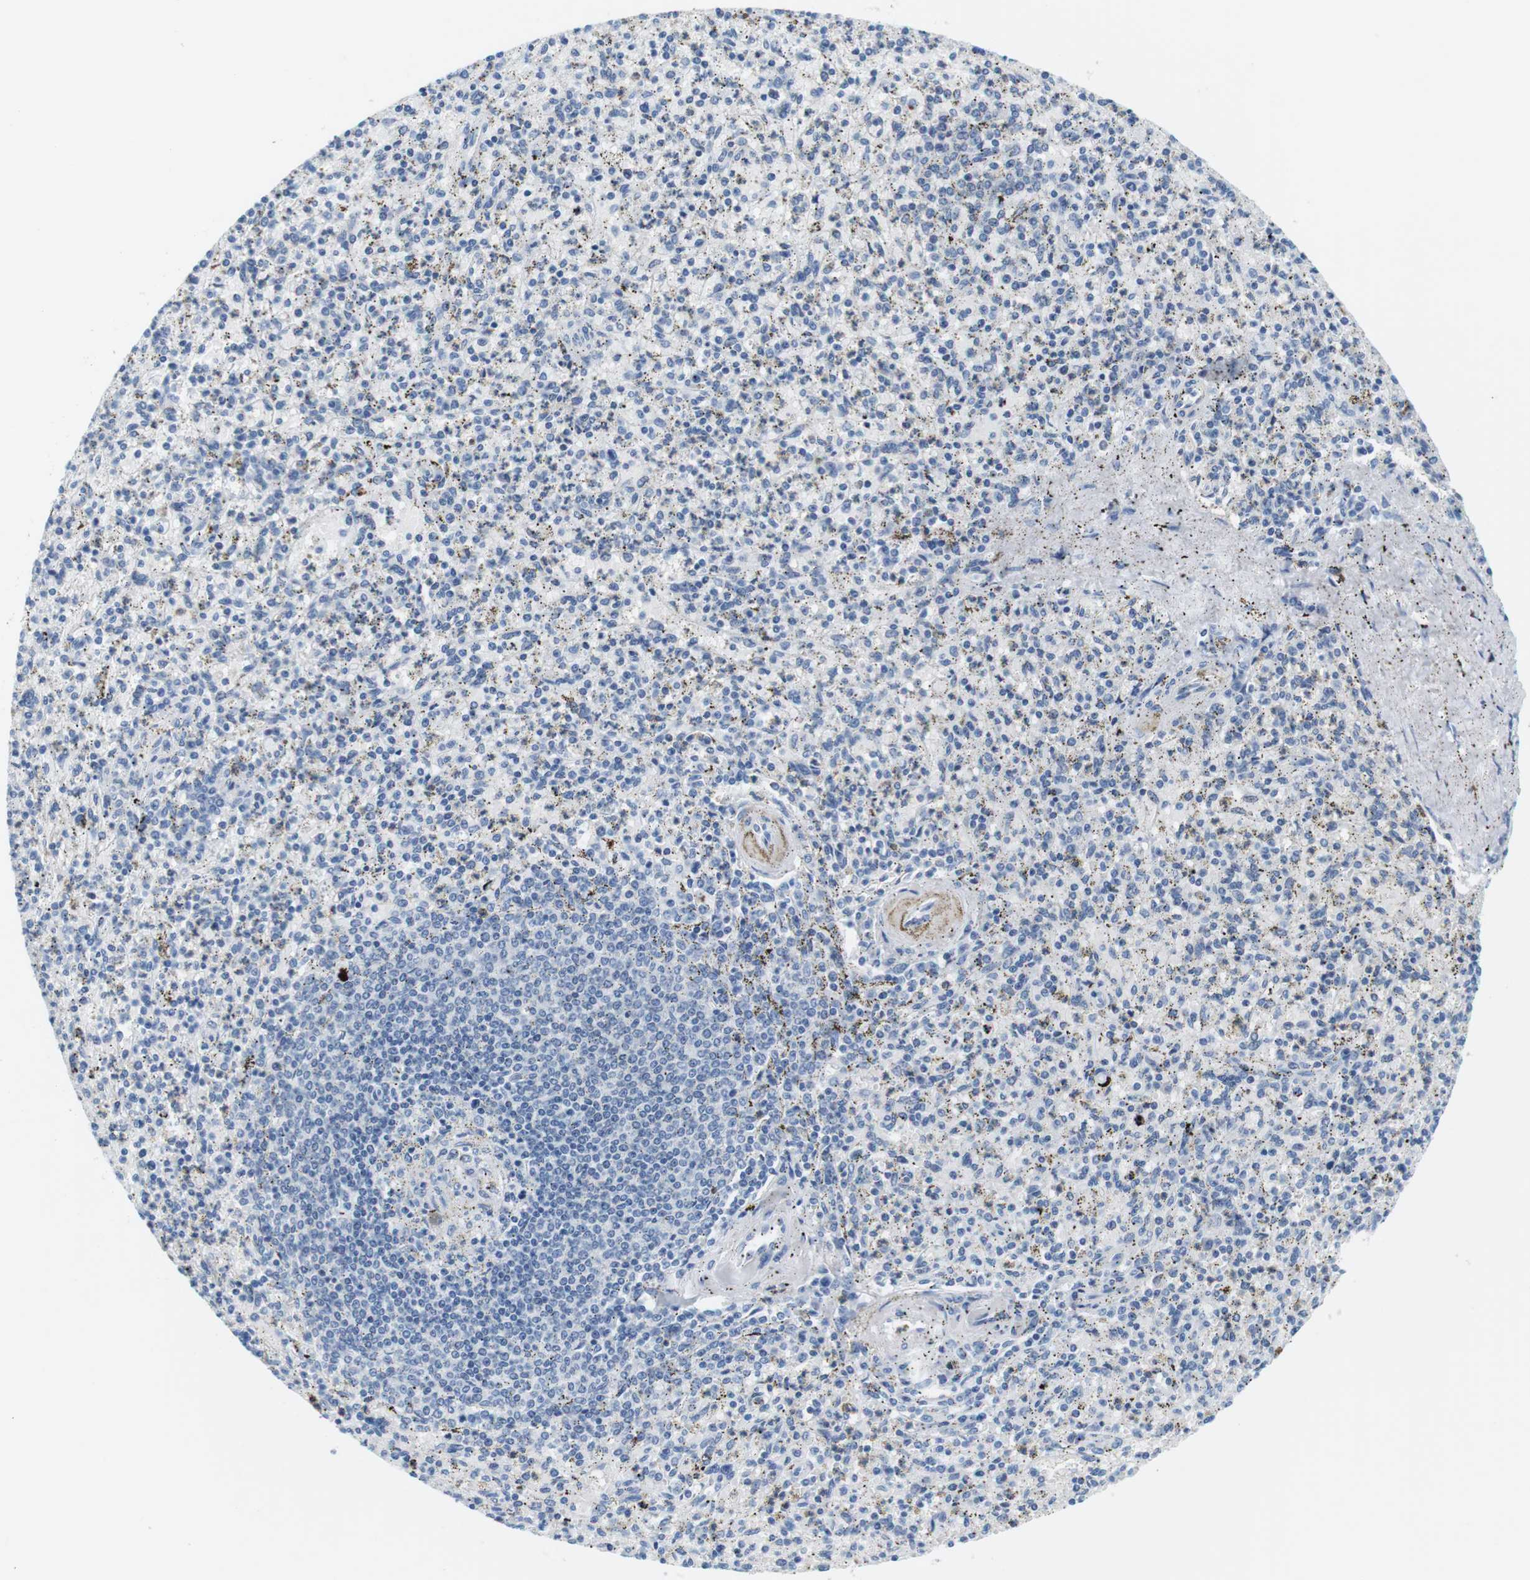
{"staining": {"intensity": "negative", "quantity": "none", "location": "none"}, "tissue": "spleen", "cell_type": "Cells in red pulp", "image_type": "normal", "snomed": [{"axis": "morphology", "description": "Normal tissue, NOS"}, {"axis": "topography", "description": "Spleen"}], "caption": "Photomicrograph shows no protein staining in cells in red pulp of unremarkable spleen.", "gene": "CYP2C9", "patient": {"sex": "male", "age": 72}}